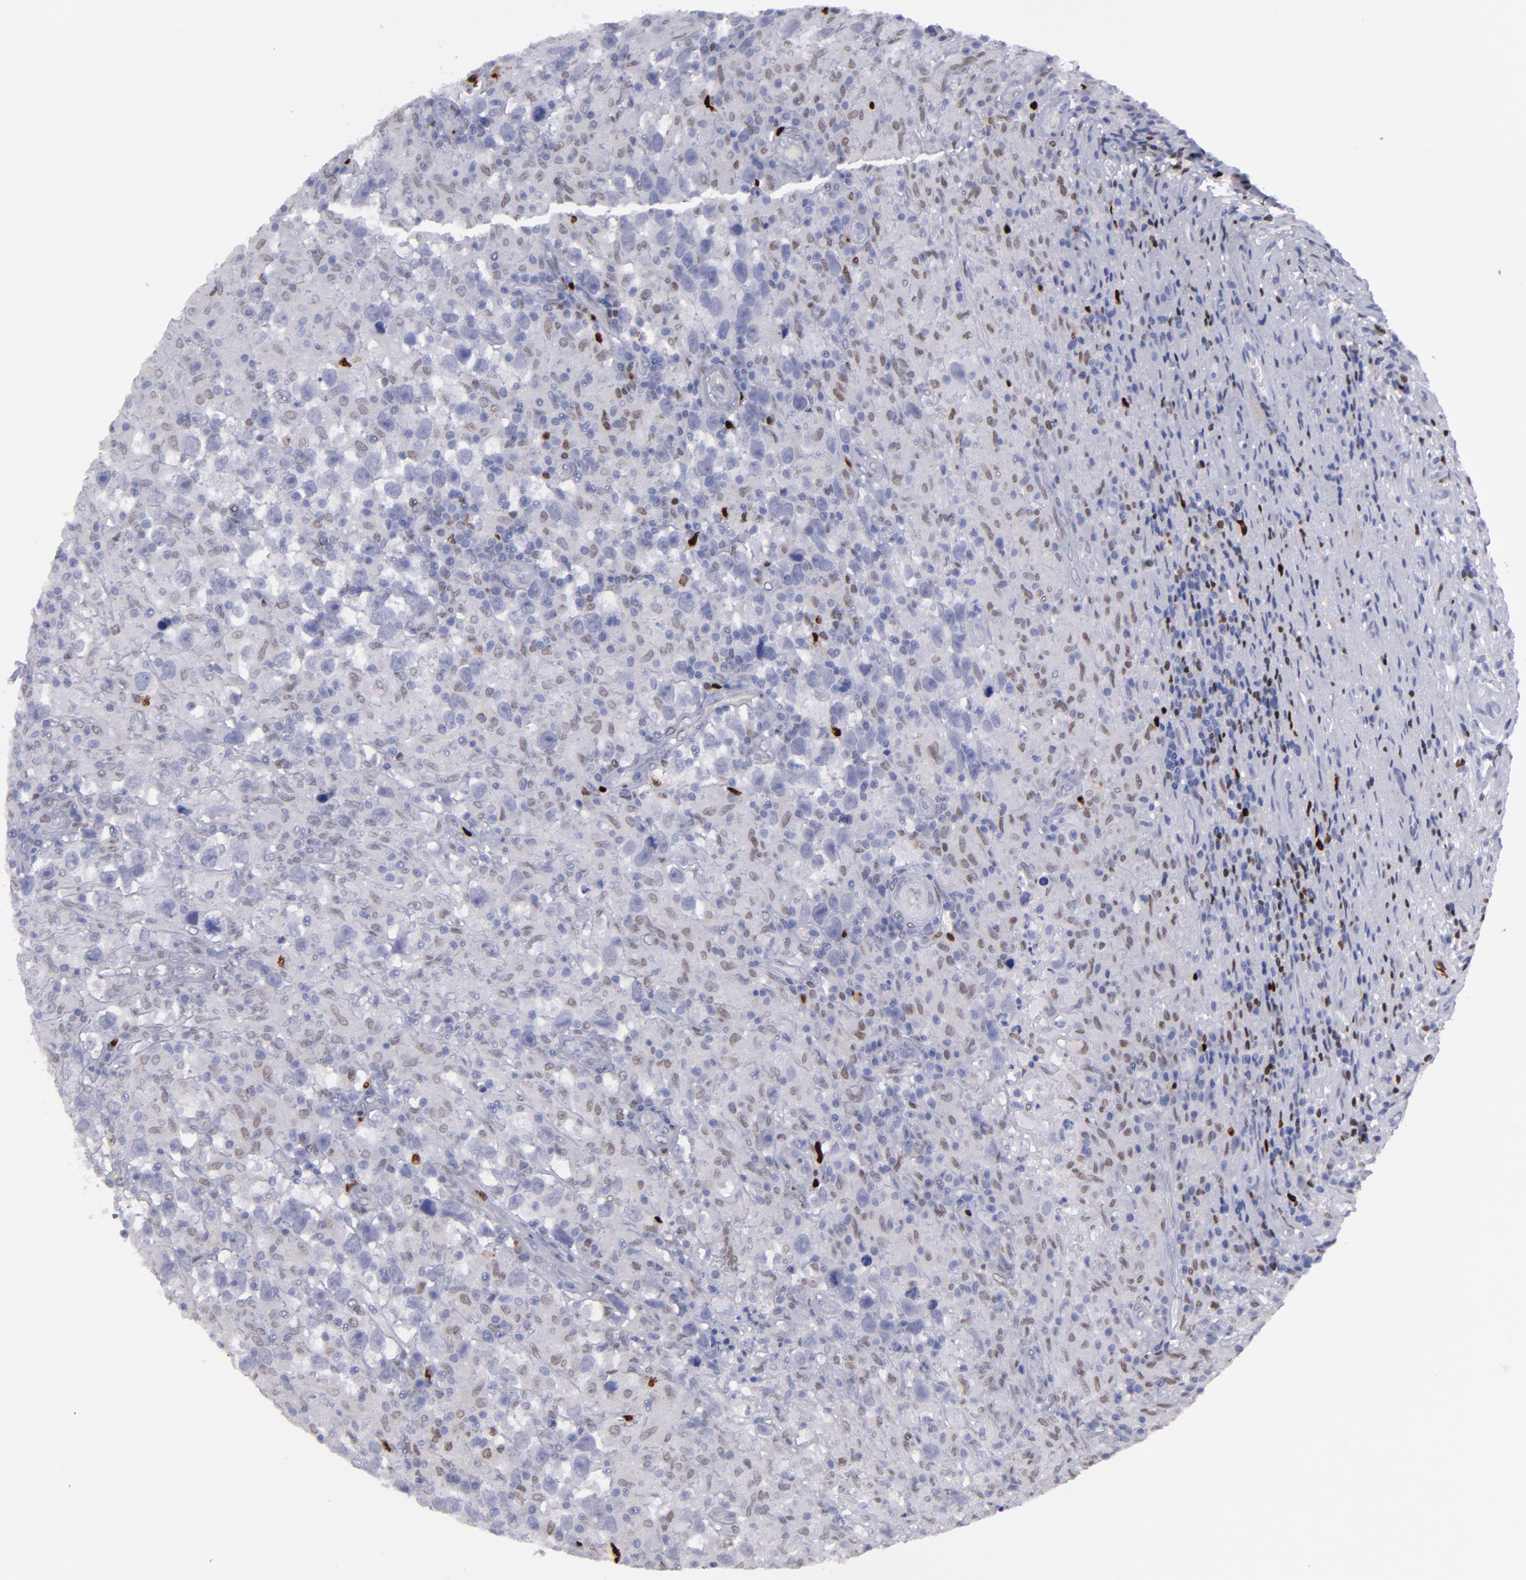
{"staining": {"intensity": "weak", "quantity": "25%-75%", "location": "nuclear"}, "tissue": "testis cancer", "cell_type": "Tumor cells", "image_type": "cancer", "snomed": [{"axis": "morphology", "description": "Seminoma, NOS"}, {"axis": "topography", "description": "Testis"}], "caption": "Immunohistochemistry (IHC) image of neoplastic tissue: seminoma (testis) stained using immunohistochemistry (IHC) reveals low levels of weak protein expression localized specifically in the nuclear of tumor cells, appearing as a nuclear brown color.", "gene": "IRF8", "patient": {"sex": "male", "age": 34}}